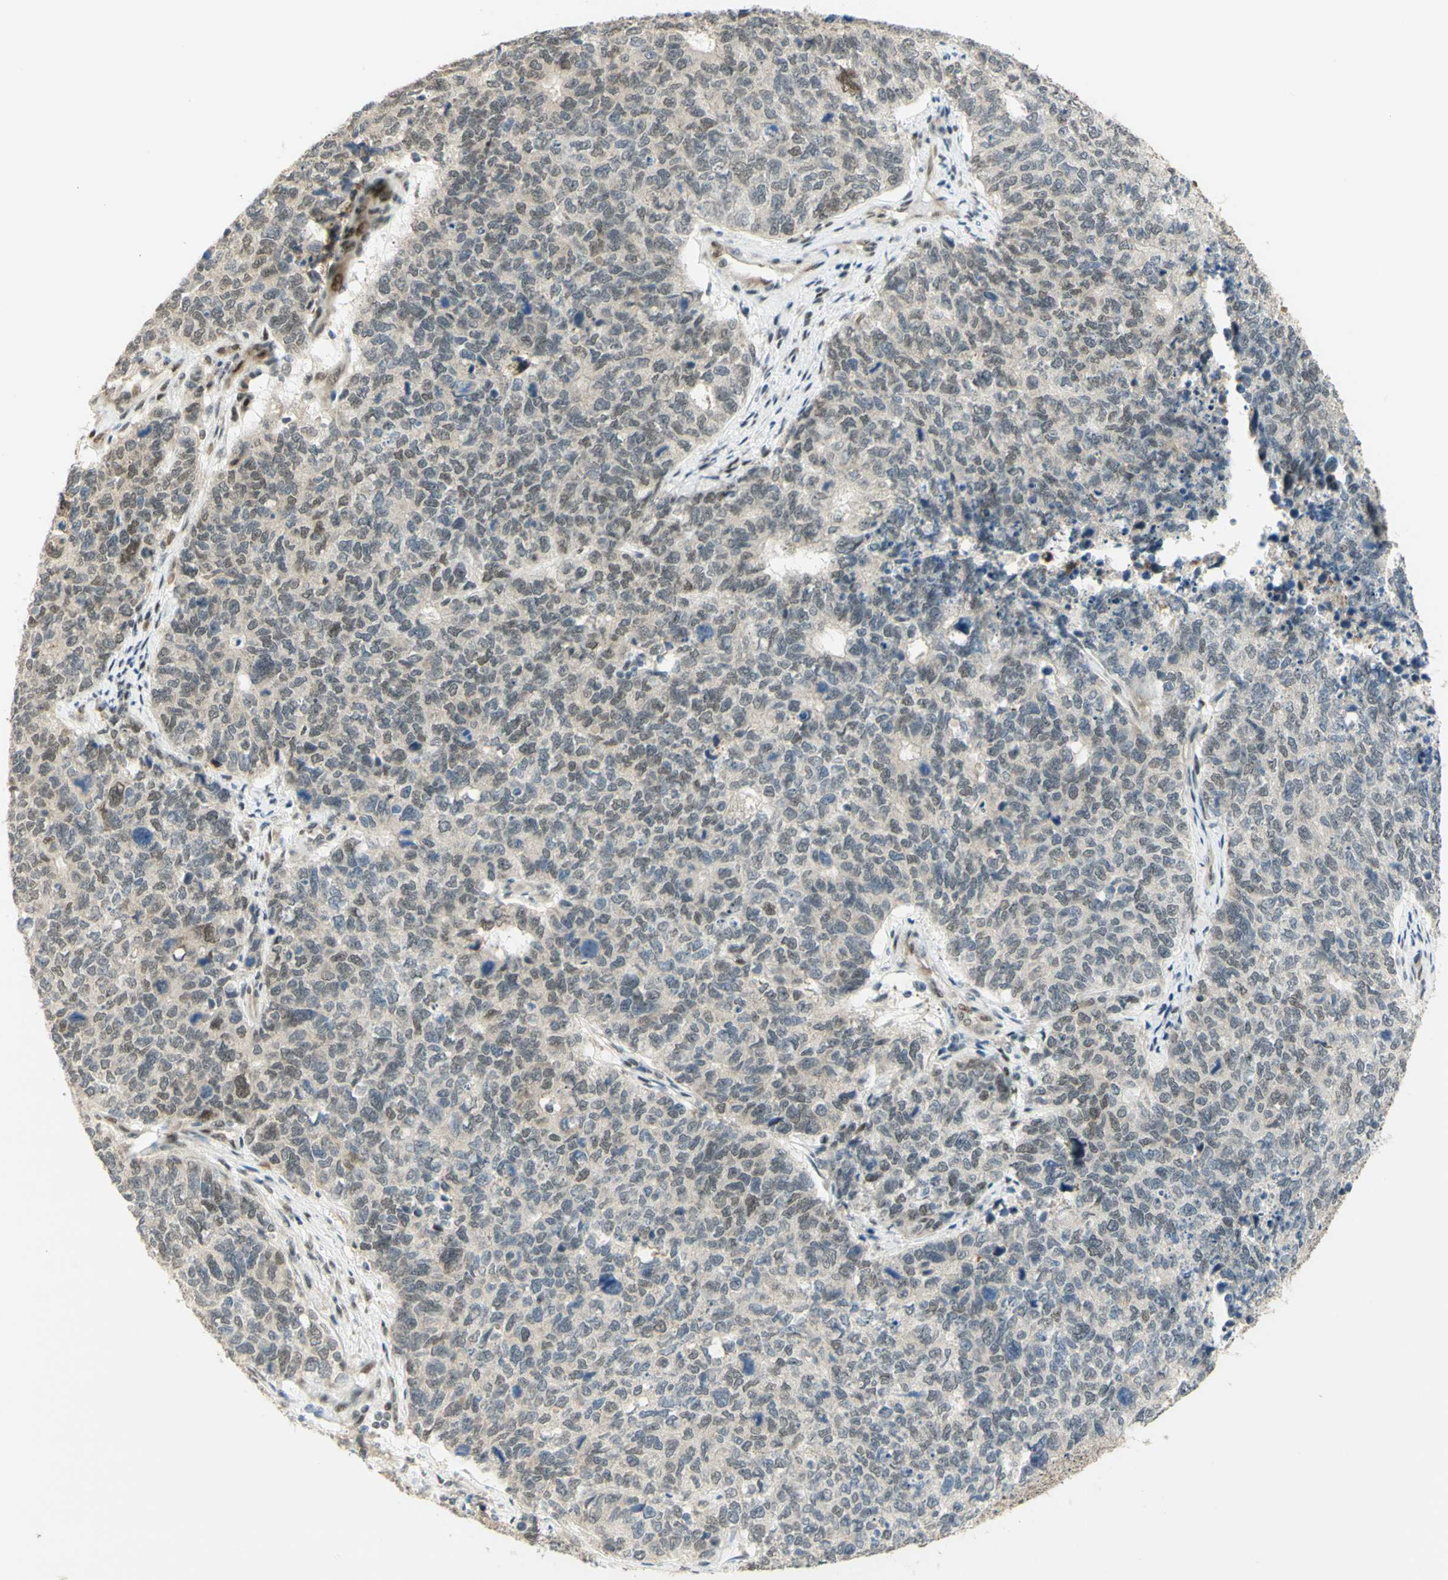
{"staining": {"intensity": "weak", "quantity": "25%-75%", "location": "nuclear"}, "tissue": "cervical cancer", "cell_type": "Tumor cells", "image_type": "cancer", "snomed": [{"axis": "morphology", "description": "Squamous cell carcinoma, NOS"}, {"axis": "topography", "description": "Cervix"}], "caption": "Cervical cancer stained with a brown dye displays weak nuclear positive staining in about 25%-75% of tumor cells.", "gene": "DDX1", "patient": {"sex": "female", "age": 63}}